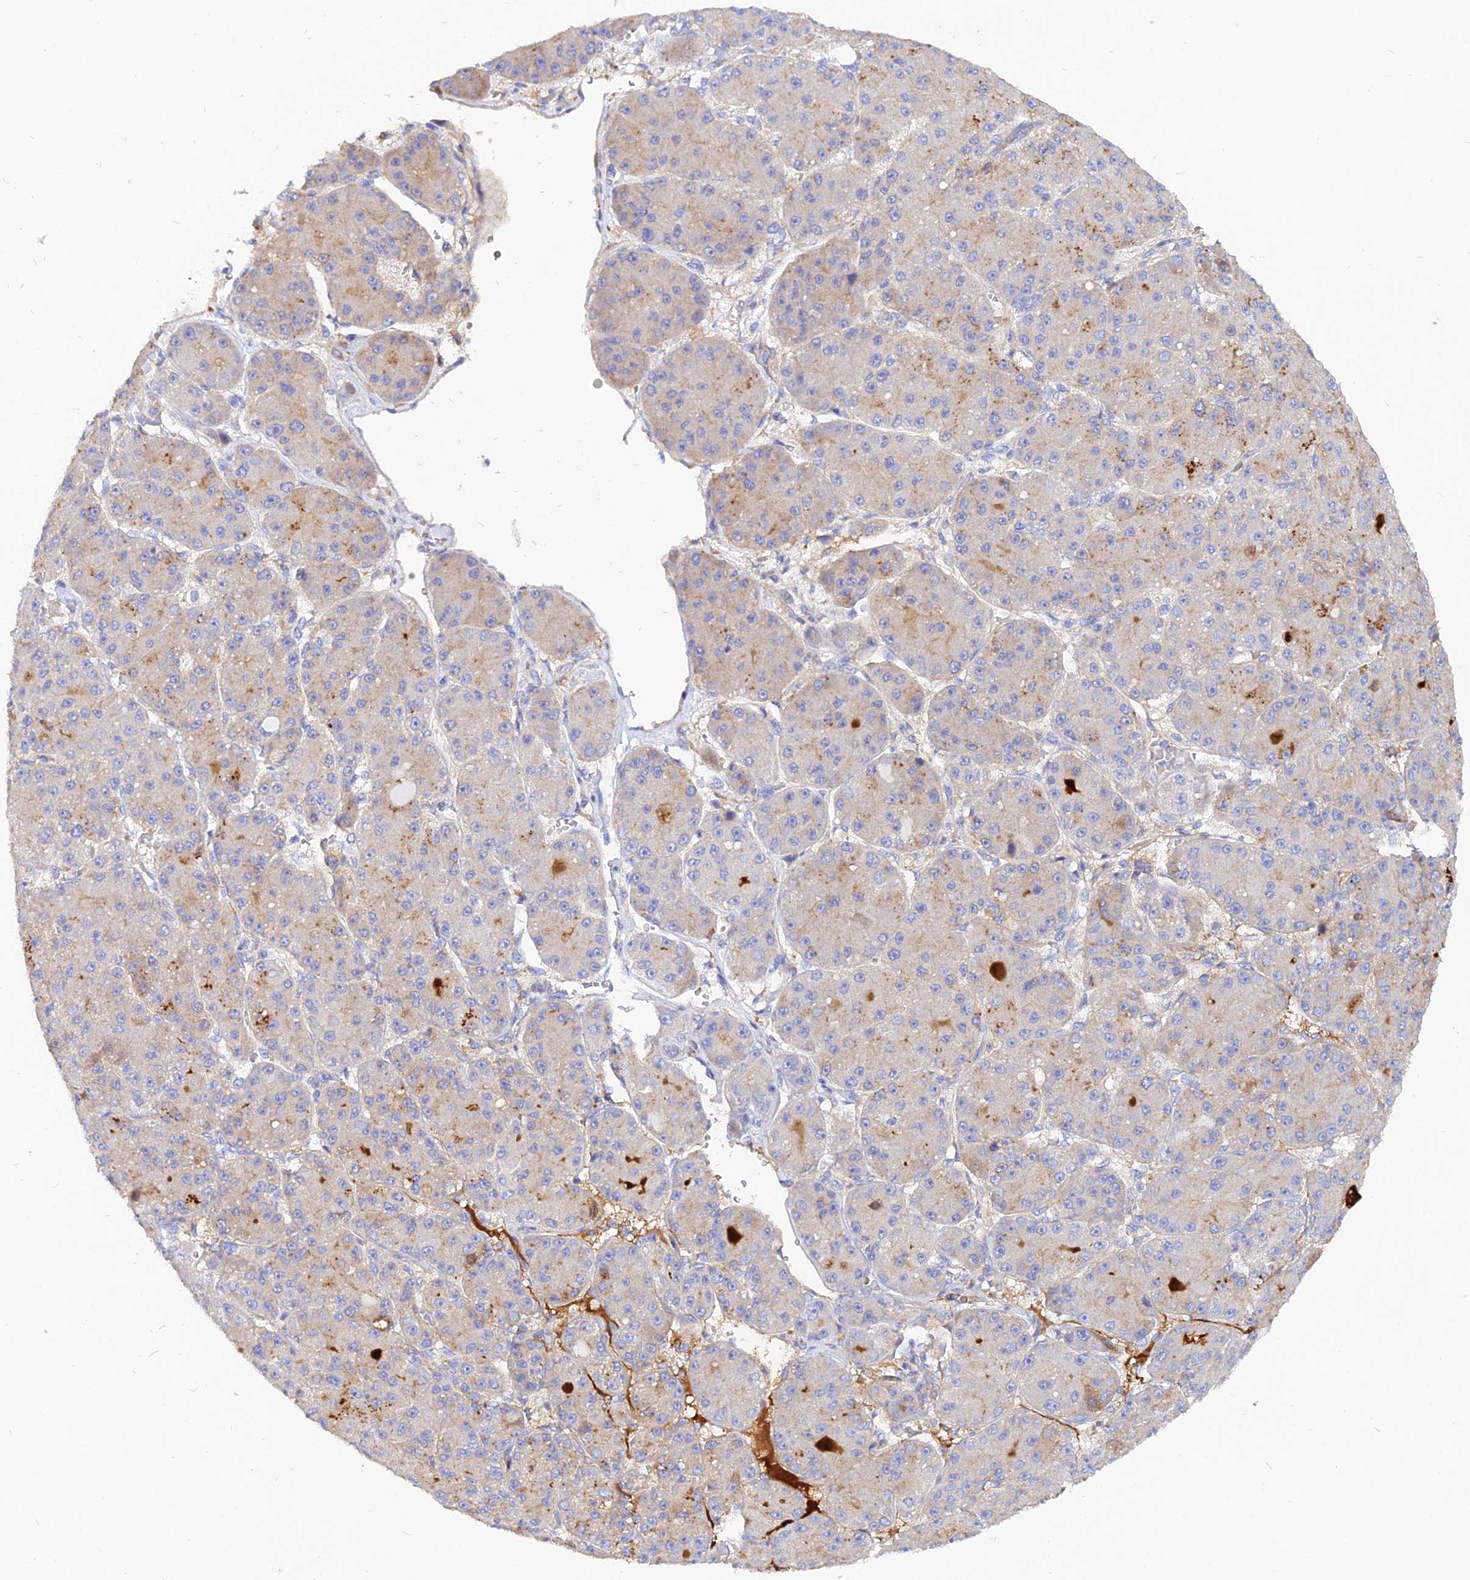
{"staining": {"intensity": "moderate", "quantity": "<25%", "location": "cytoplasmic/membranous"}, "tissue": "liver cancer", "cell_type": "Tumor cells", "image_type": "cancer", "snomed": [{"axis": "morphology", "description": "Carcinoma, Hepatocellular, NOS"}, {"axis": "topography", "description": "Liver"}], "caption": "High-power microscopy captured an immunohistochemistry histopathology image of liver cancer, revealing moderate cytoplasmic/membranous expression in about <25% of tumor cells.", "gene": "MROH1", "patient": {"sex": "male", "age": 67}}